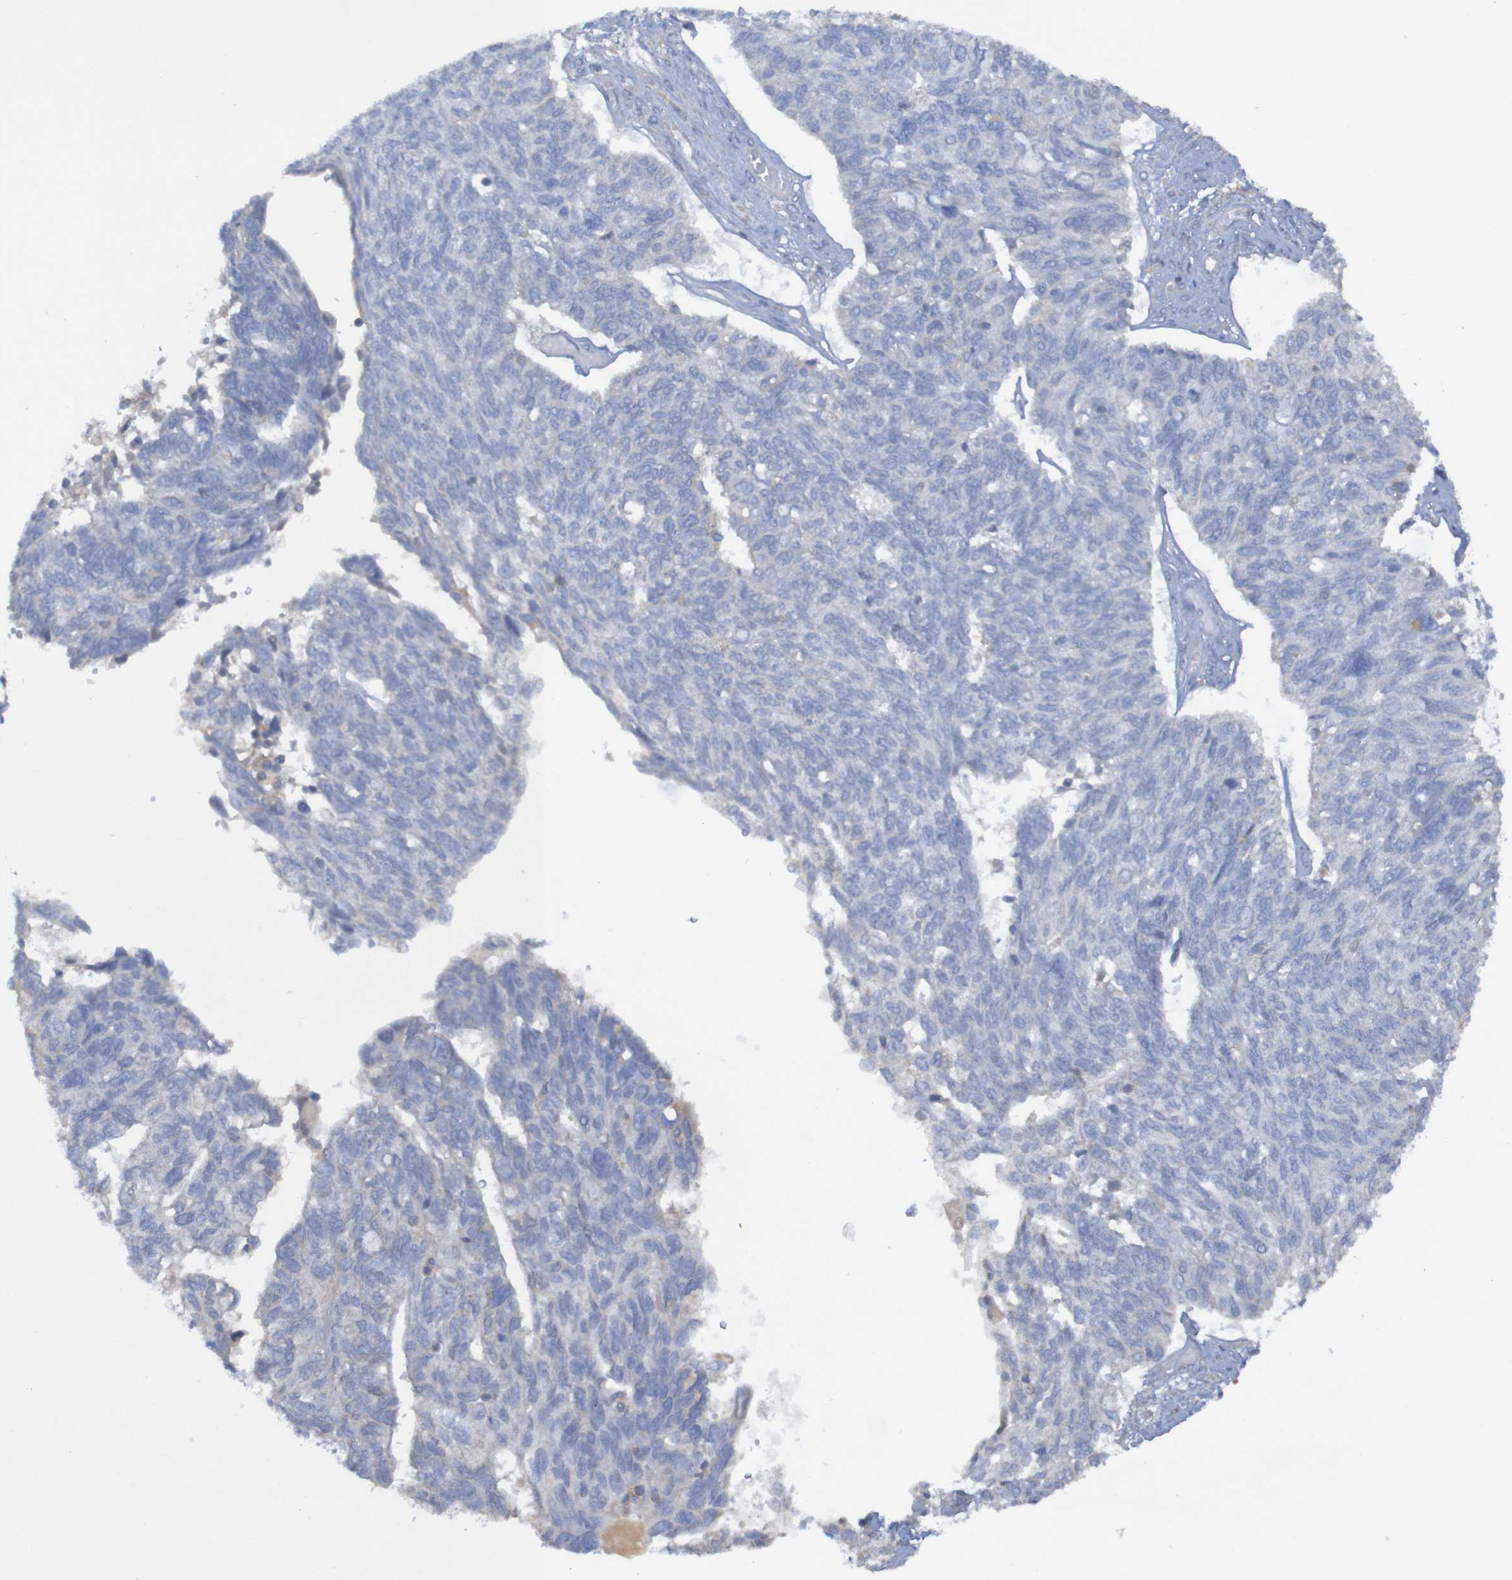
{"staining": {"intensity": "negative", "quantity": "none", "location": "none"}, "tissue": "ovarian cancer", "cell_type": "Tumor cells", "image_type": "cancer", "snomed": [{"axis": "morphology", "description": "Cystadenocarcinoma, serous, NOS"}, {"axis": "topography", "description": "Ovary"}], "caption": "Immunohistochemical staining of human ovarian cancer shows no significant positivity in tumor cells.", "gene": "ARHGEF16", "patient": {"sex": "female", "age": 79}}